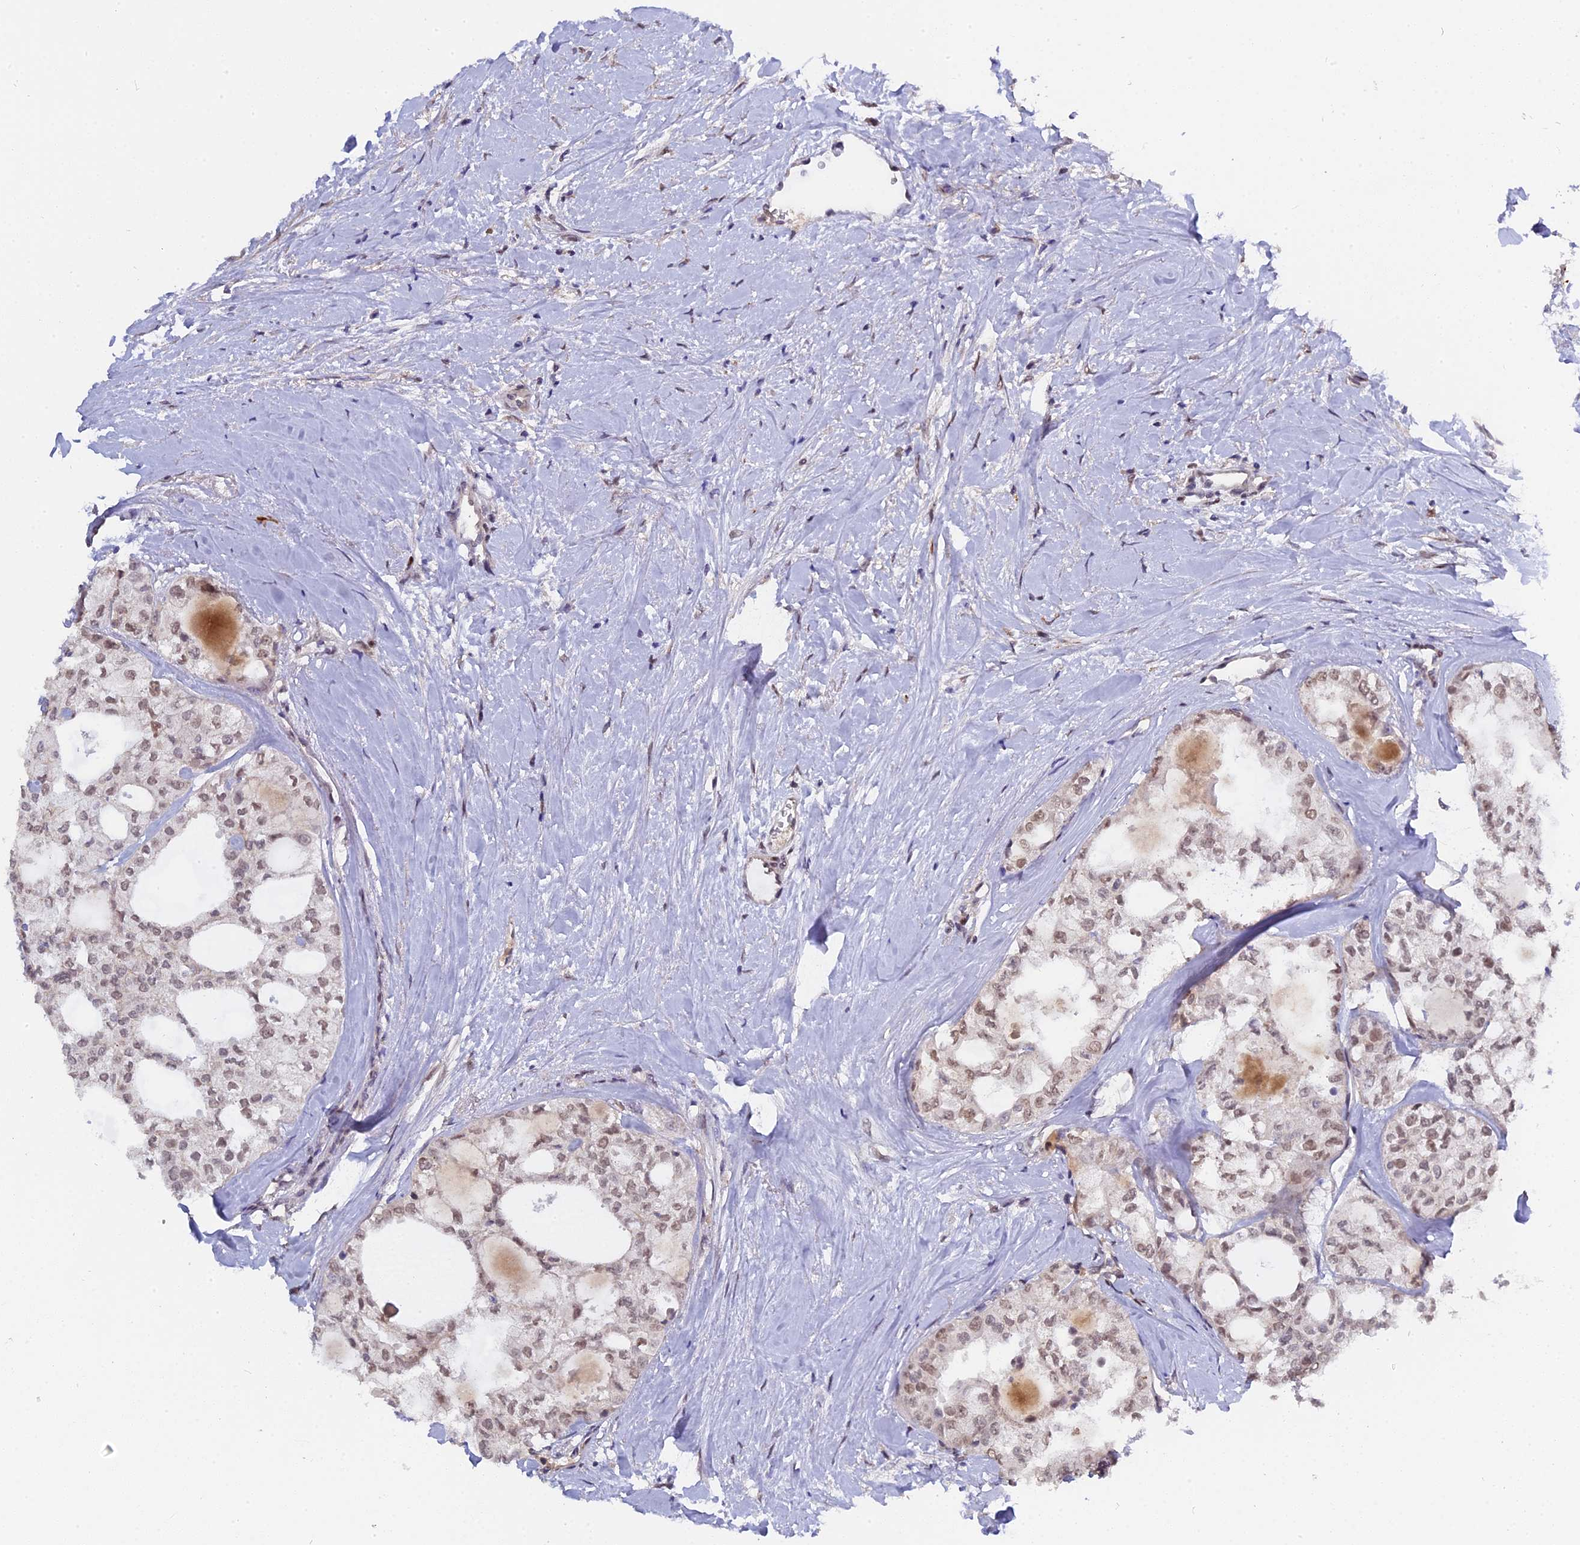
{"staining": {"intensity": "moderate", "quantity": "<25%", "location": "nuclear"}, "tissue": "thyroid cancer", "cell_type": "Tumor cells", "image_type": "cancer", "snomed": [{"axis": "morphology", "description": "Follicular adenoma carcinoma, NOS"}, {"axis": "topography", "description": "Thyroid gland"}], "caption": "A low amount of moderate nuclear expression is appreciated in about <25% of tumor cells in thyroid cancer (follicular adenoma carcinoma) tissue.", "gene": "PYGO1", "patient": {"sex": "male", "age": 75}}